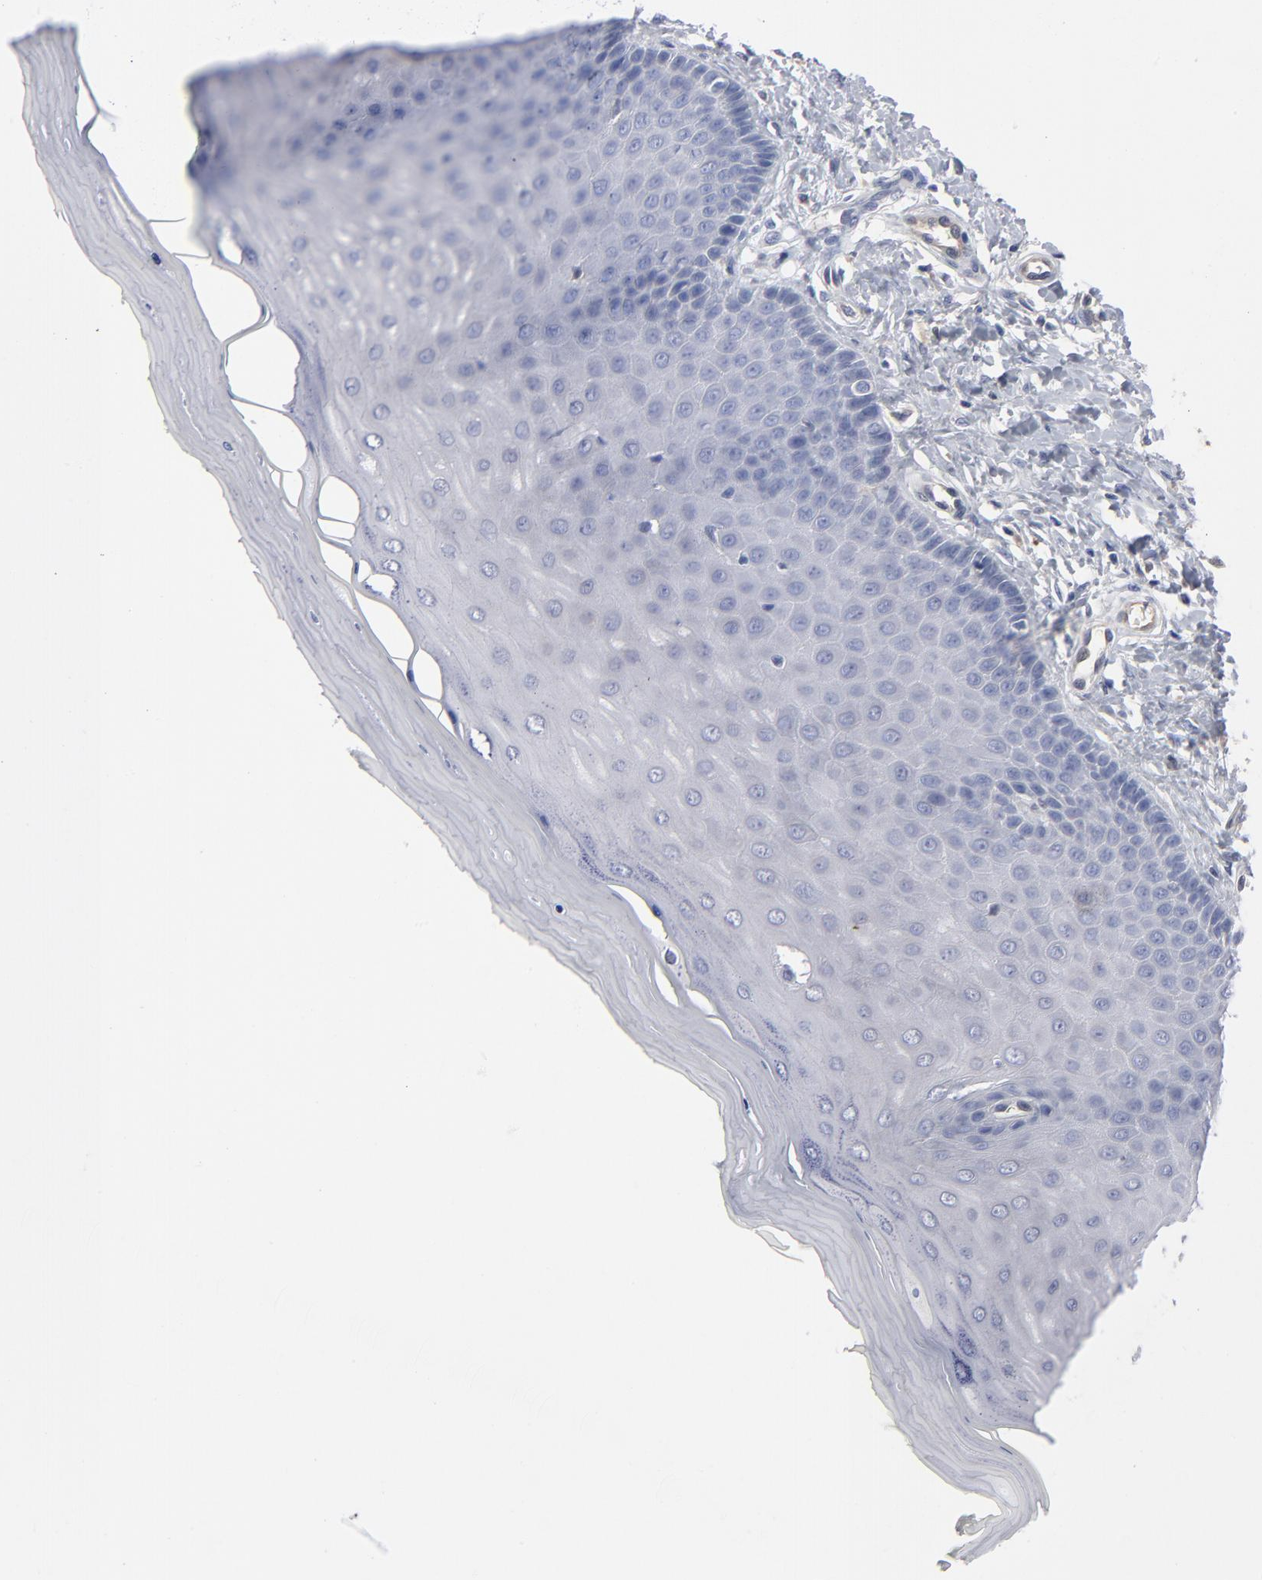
{"staining": {"intensity": "moderate", "quantity": ">75%", "location": "cytoplasmic/membranous"}, "tissue": "cervix", "cell_type": "Glandular cells", "image_type": "normal", "snomed": [{"axis": "morphology", "description": "Normal tissue, NOS"}, {"axis": "topography", "description": "Cervix"}], "caption": "IHC staining of normal cervix, which demonstrates medium levels of moderate cytoplasmic/membranous positivity in approximately >75% of glandular cells indicating moderate cytoplasmic/membranous protein expression. The staining was performed using DAB (3,3'-diaminobenzidine) (brown) for protein detection and nuclei were counterstained in hematoxylin (blue).", "gene": "ARRB1", "patient": {"sex": "female", "age": 55}}